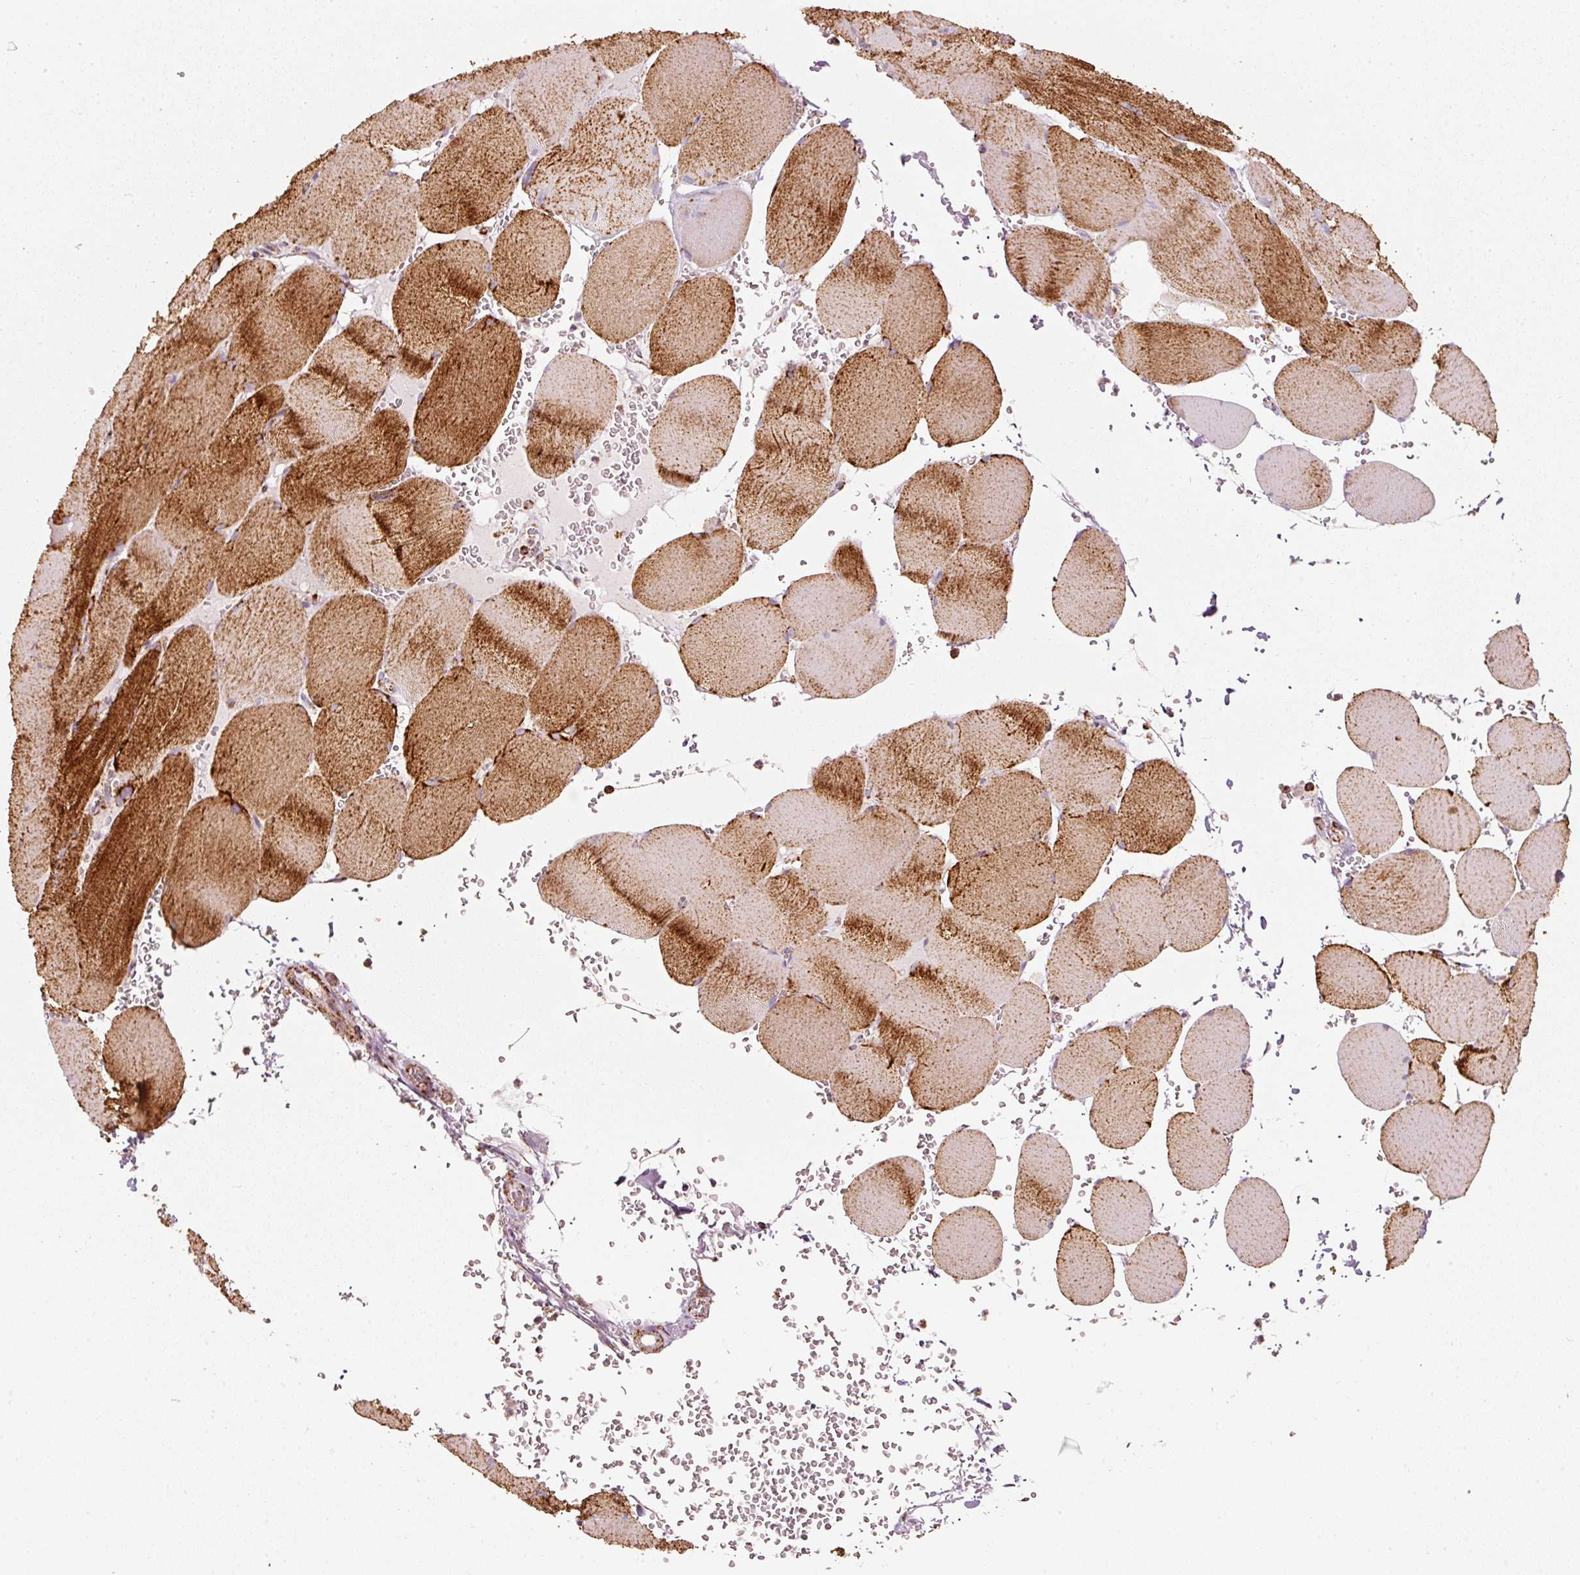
{"staining": {"intensity": "strong", "quantity": ">75%", "location": "cytoplasmic/membranous"}, "tissue": "skeletal muscle", "cell_type": "Myocytes", "image_type": "normal", "snomed": [{"axis": "morphology", "description": "Normal tissue, NOS"}, {"axis": "topography", "description": "Skeletal muscle"}, {"axis": "topography", "description": "Head-Neck"}], "caption": "Protein expression analysis of normal human skeletal muscle reveals strong cytoplasmic/membranous positivity in about >75% of myocytes. The staining is performed using DAB brown chromogen to label protein expression. The nuclei are counter-stained blue using hematoxylin.", "gene": "UQCRC1", "patient": {"sex": "male", "age": 66}}